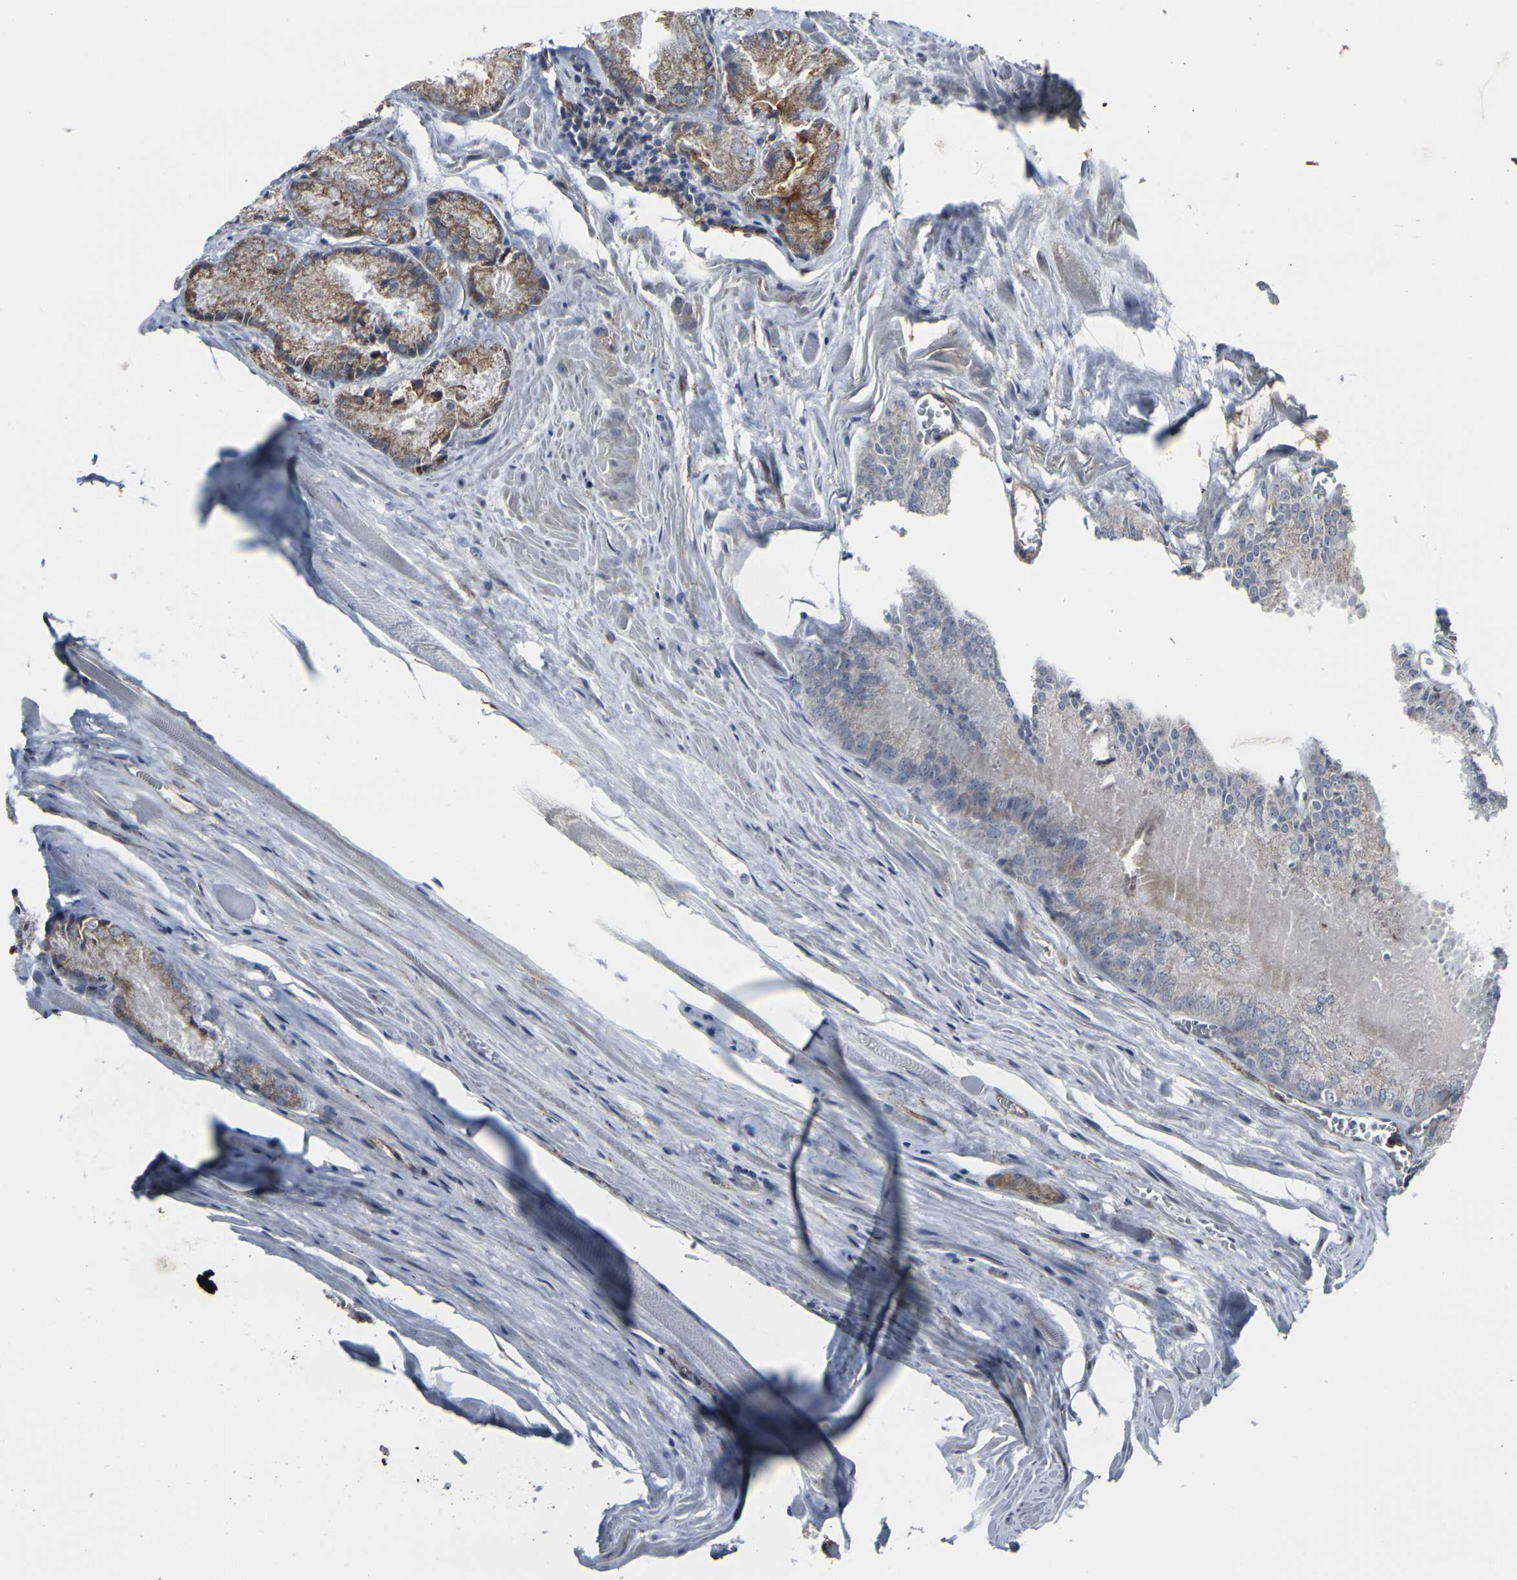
{"staining": {"intensity": "moderate", "quantity": "<25%", "location": "cytoplasmic/membranous"}, "tissue": "prostate cancer", "cell_type": "Tumor cells", "image_type": "cancer", "snomed": [{"axis": "morphology", "description": "Adenocarcinoma, Low grade"}, {"axis": "topography", "description": "Prostate"}], "caption": "Tumor cells demonstrate low levels of moderate cytoplasmic/membranous positivity in about <25% of cells in prostate cancer (adenocarcinoma (low-grade)).", "gene": "MYOF", "patient": {"sex": "male", "age": 64}}